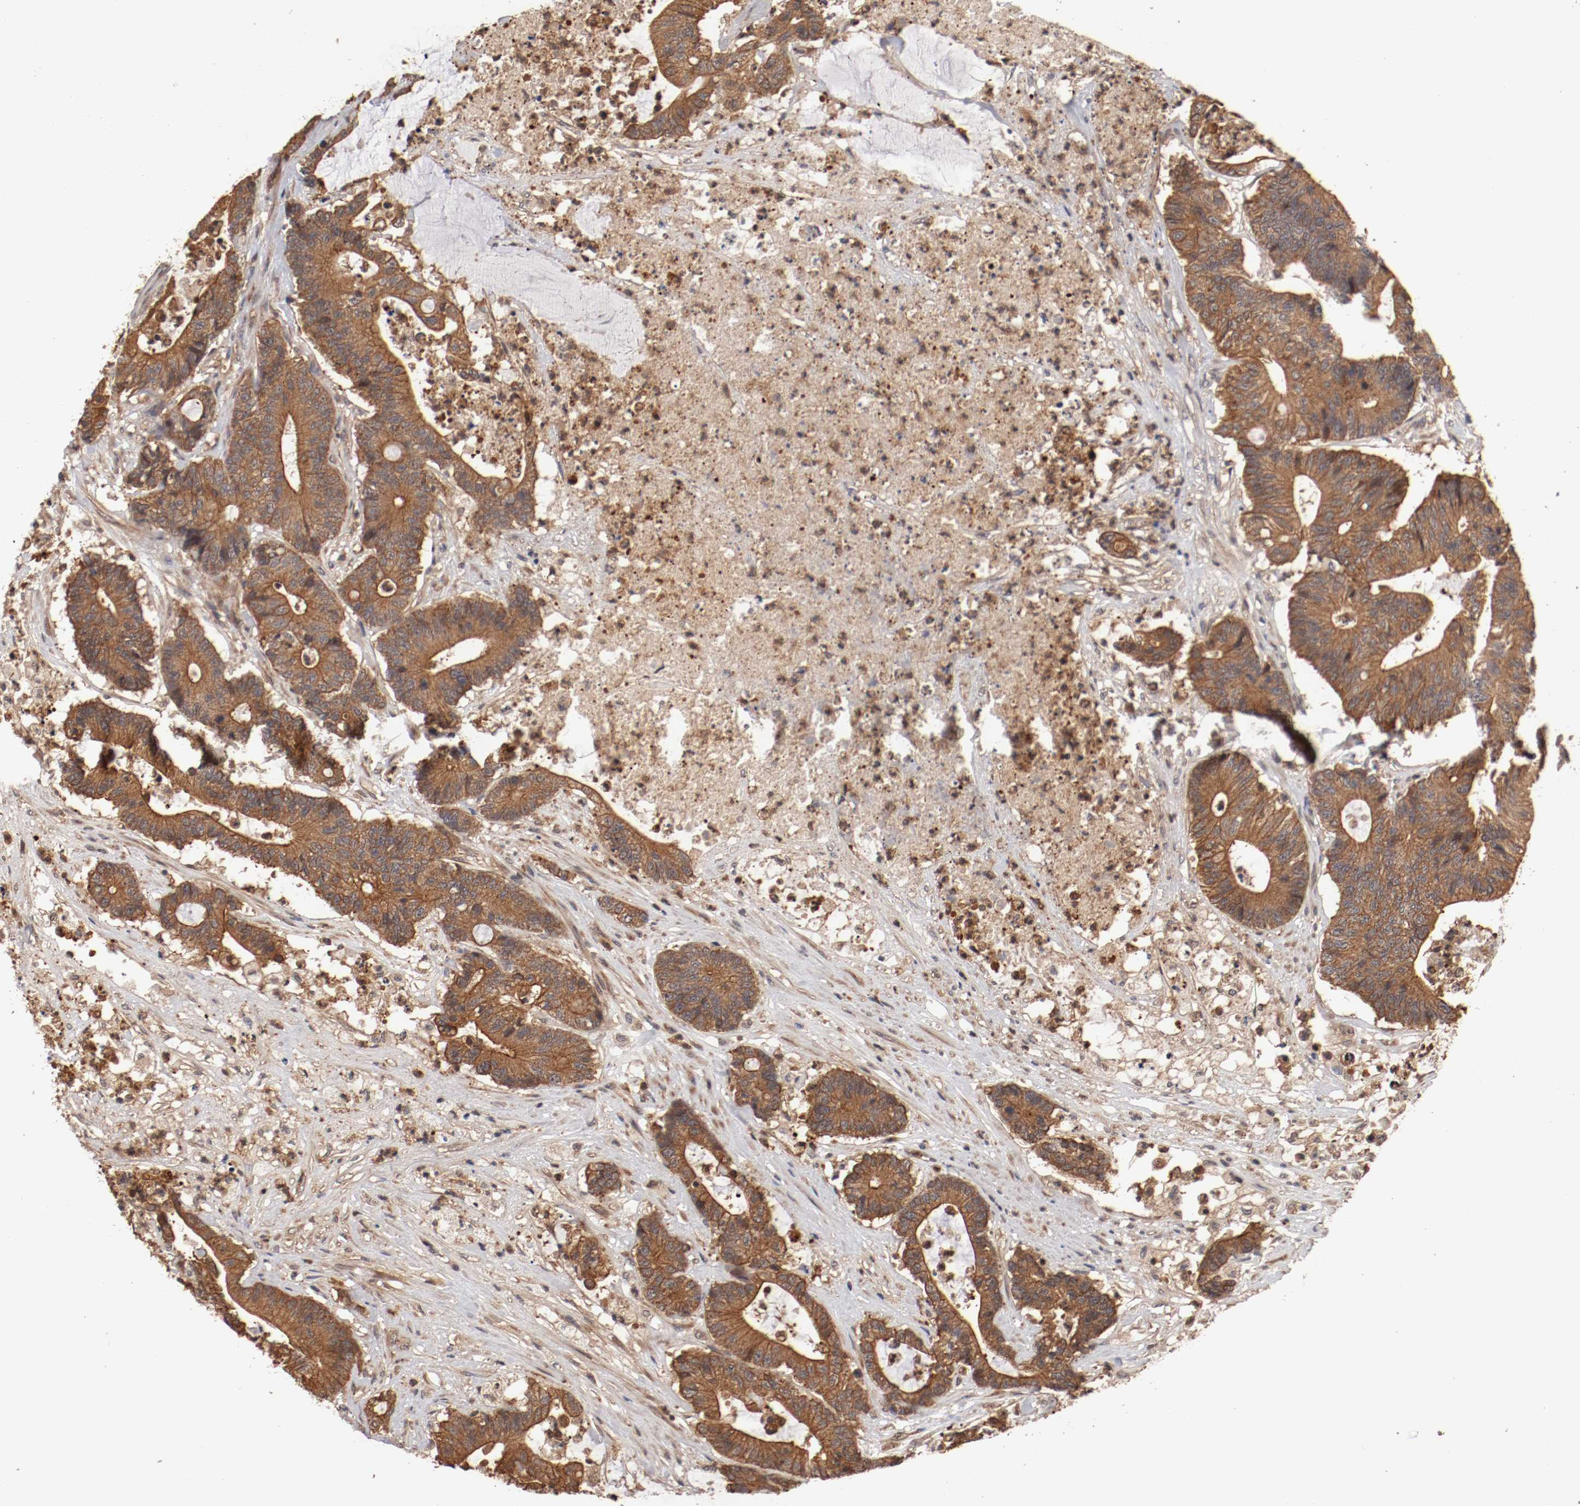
{"staining": {"intensity": "moderate", "quantity": ">75%", "location": "cytoplasmic/membranous"}, "tissue": "colorectal cancer", "cell_type": "Tumor cells", "image_type": "cancer", "snomed": [{"axis": "morphology", "description": "Adenocarcinoma, NOS"}, {"axis": "topography", "description": "Colon"}], "caption": "An IHC image of tumor tissue is shown. Protein staining in brown shows moderate cytoplasmic/membranous positivity in colorectal cancer (adenocarcinoma) within tumor cells. (Stains: DAB in brown, nuclei in blue, Microscopy: brightfield microscopy at high magnification).", "gene": "GUF1", "patient": {"sex": "female", "age": 84}}